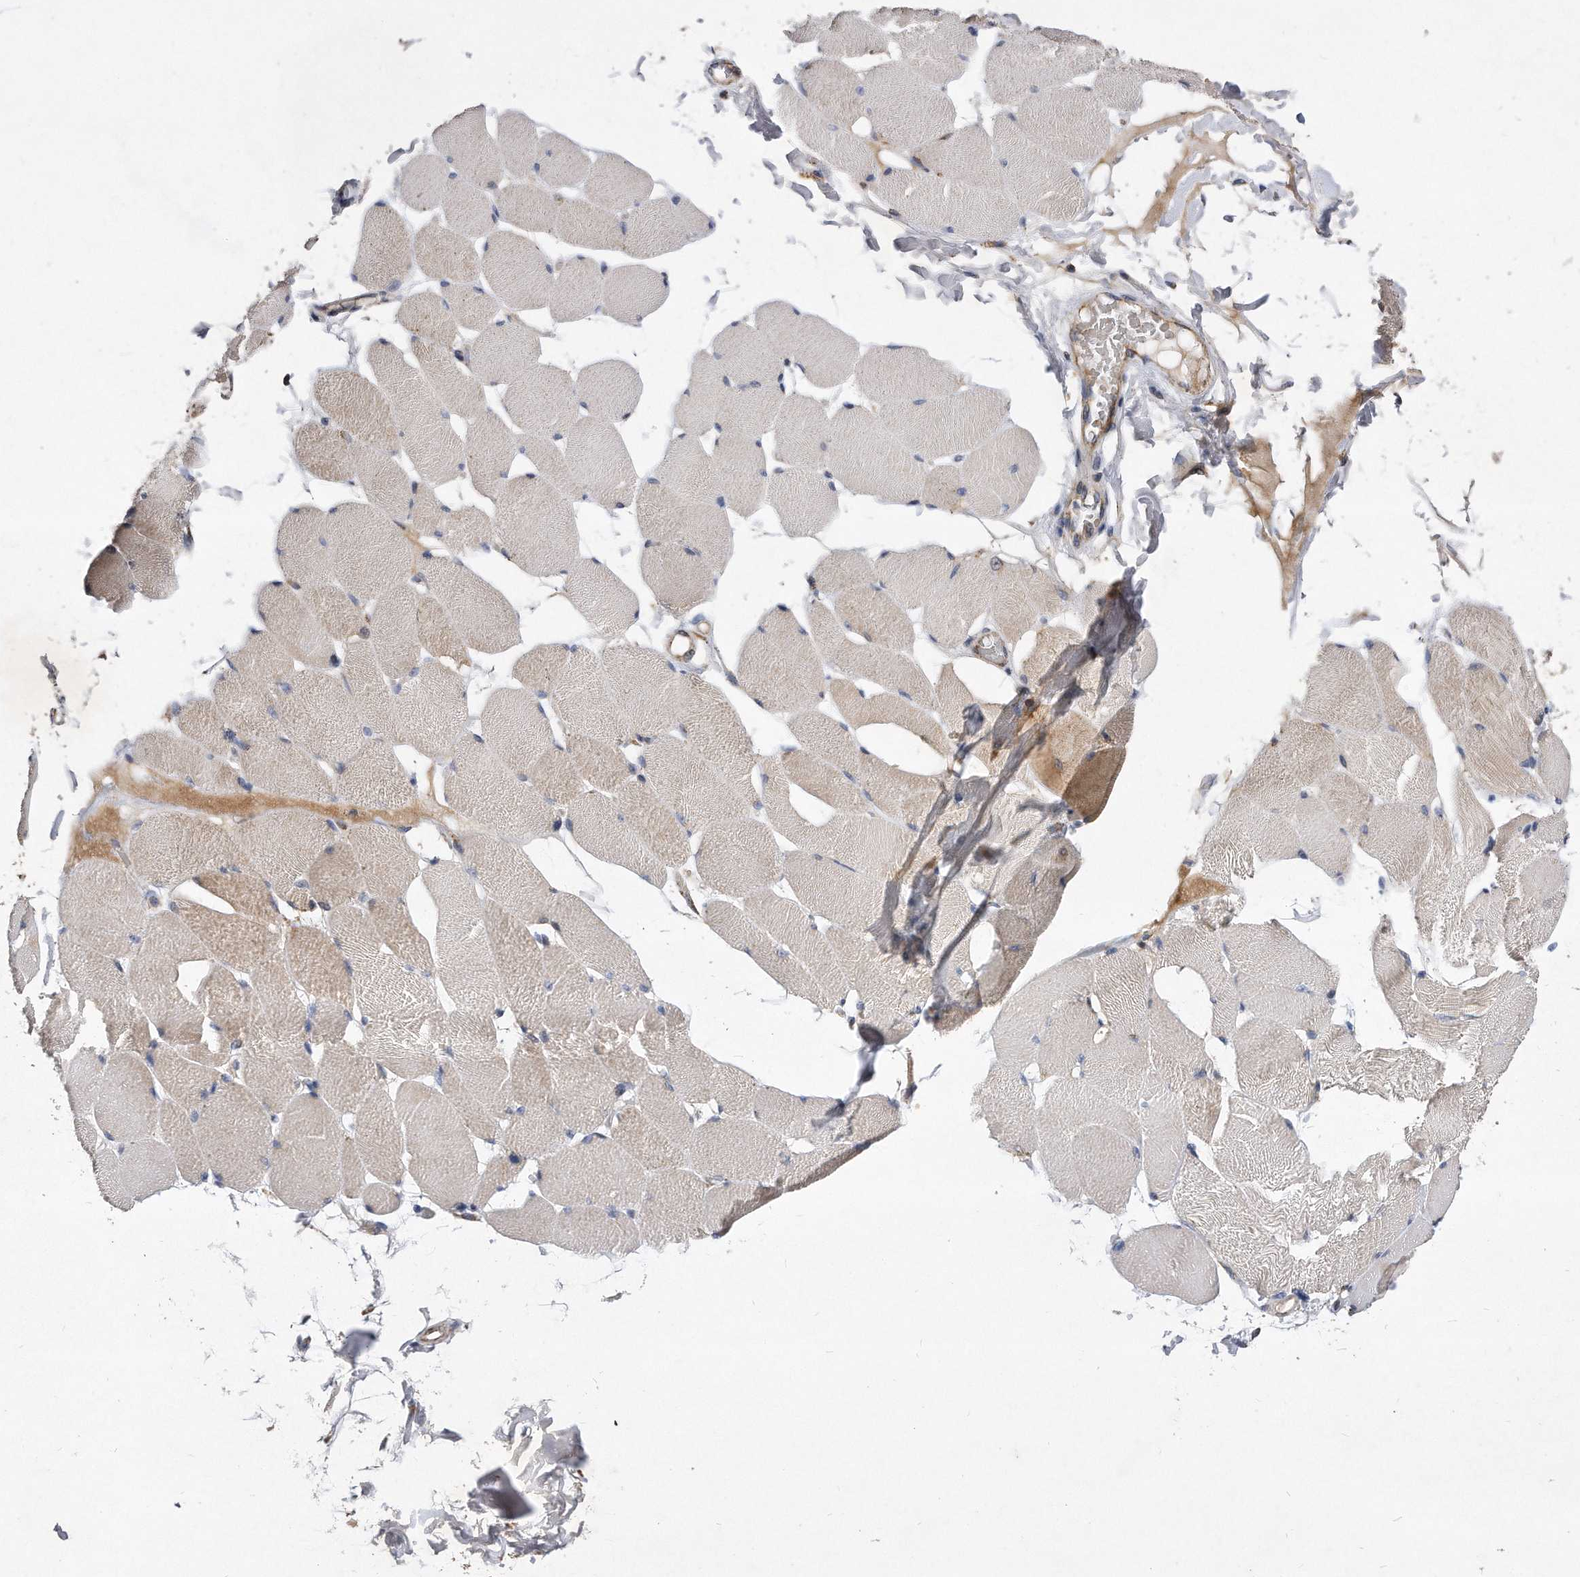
{"staining": {"intensity": "moderate", "quantity": "<25%", "location": "cytoplasmic/membranous"}, "tissue": "skeletal muscle", "cell_type": "Myocytes", "image_type": "normal", "snomed": [{"axis": "morphology", "description": "Normal tissue, NOS"}, {"axis": "topography", "description": "Skin"}, {"axis": "topography", "description": "Skeletal muscle"}], "caption": "This is an image of immunohistochemistry staining of benign skeletal muscle, which shows moderate positivity in the cytoplasmic/membranous of myocytes.", "gene": "PPP5C", "patient": {"sex": "male", "age": 83}}